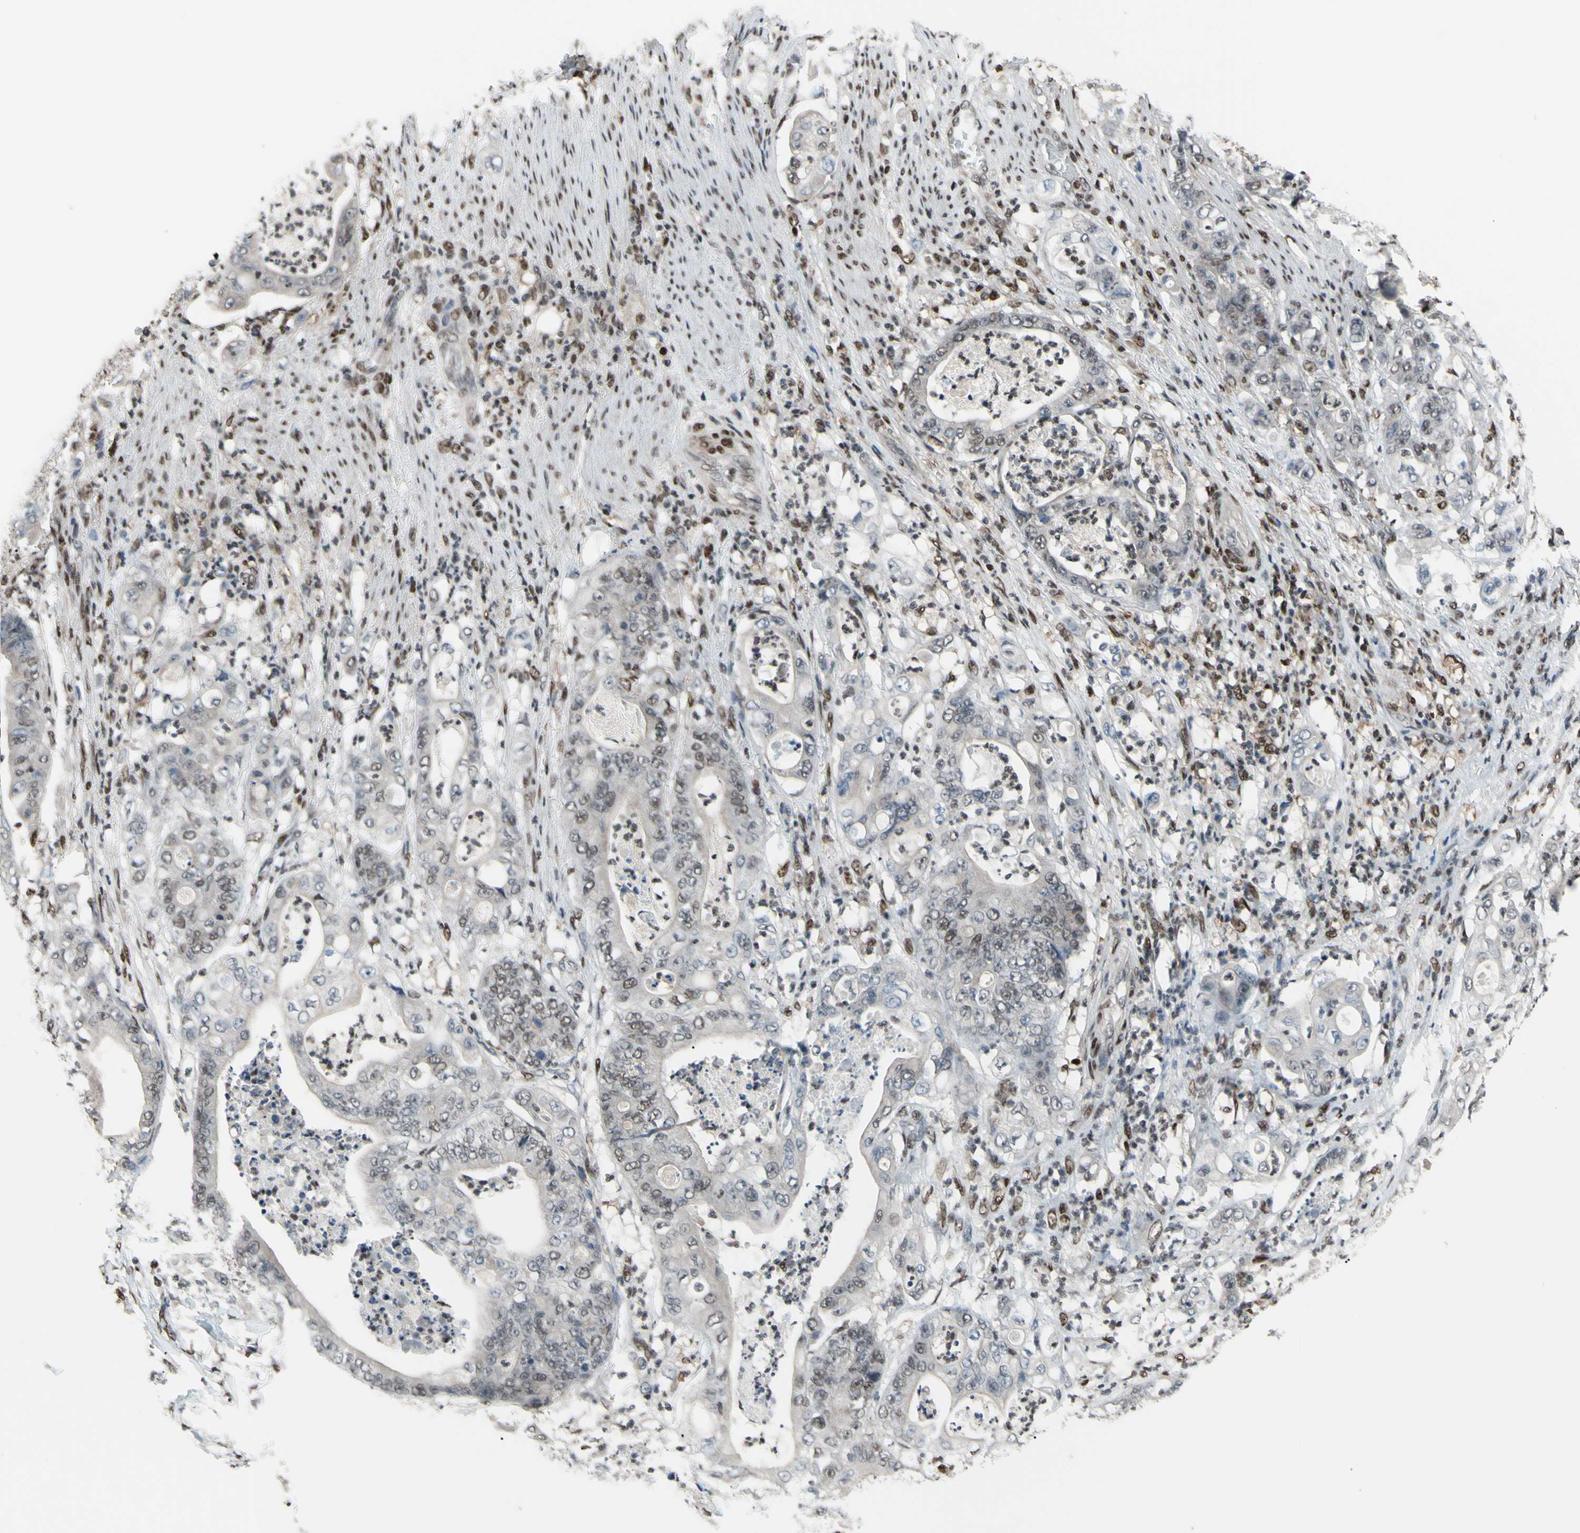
{"staining": {"intensity": "weak", "quantity": "25%-75%", "location": "cytoplasmic/membranous,nuclear"}, "tissue": "stomach cancer", "cell_type": "Tumor cells", "image_type": "cancer", "snomed": [{"axis": "morphology", "description": "Adenocarcinoma, NOS"}, {"axis": "topography", "description": "Stomach"}], "caption": "Adenocarcinoma (stomach) stained for a protein displays weak cytoplasmic/membranous and nuclear positivity in tumor cells.", "gene": "FKBP5", "patient": {"sex": "female", "age": 73}}